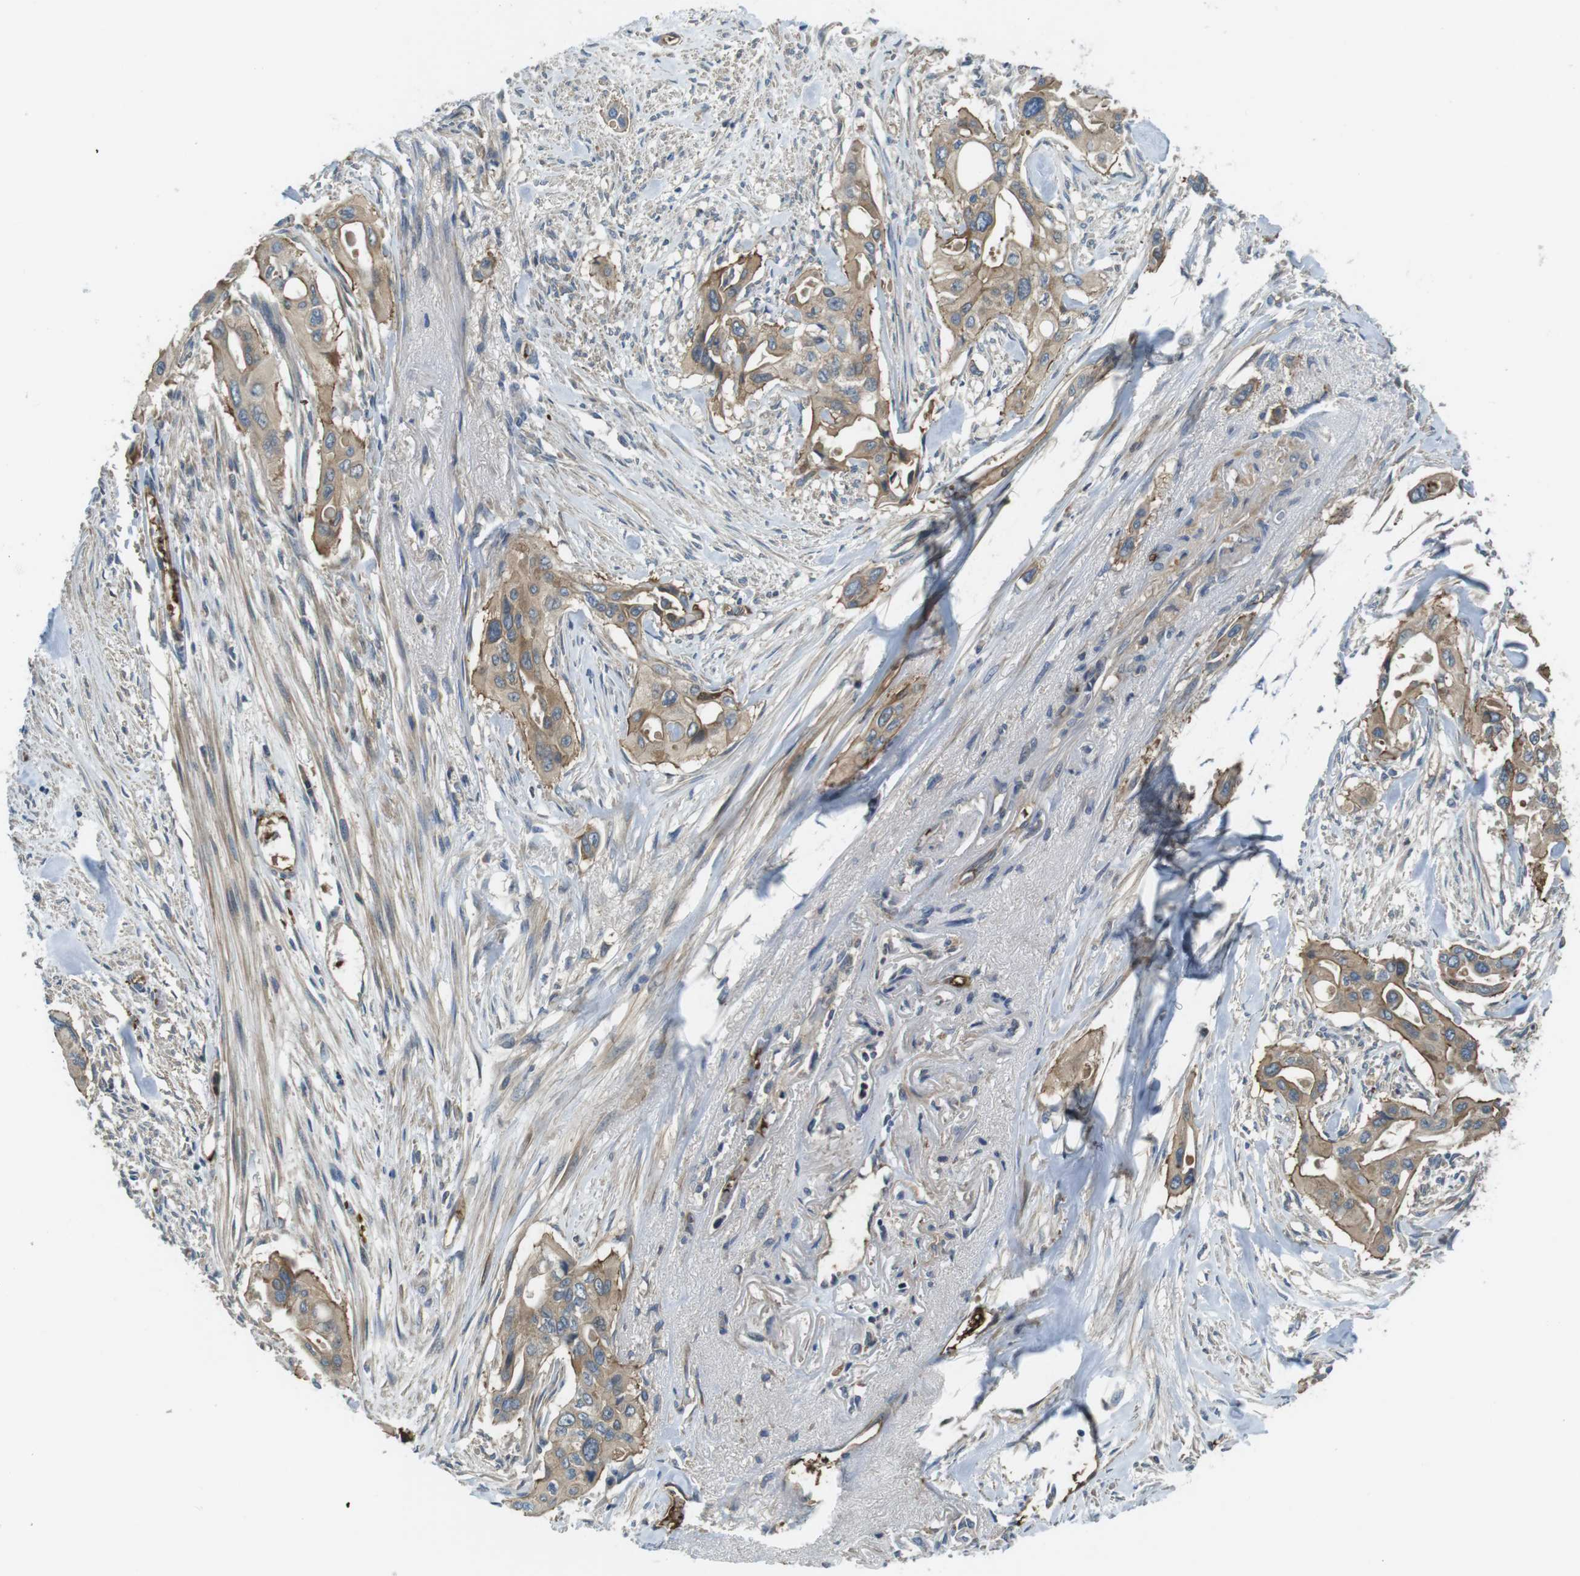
{"staining": {"intensity": "moderate", "quantity": ">75%", "location": "cytoplasmic/membranous"}, "tissue": "pancreatic cancer", "cell_type": "Tumor cells", "image_type": "cancer", "snomed": [{"axis": "morphology", "description": "Adenocarcinoma, NOS"}, {"axis": "topography", "description": "Pancreas"}], "caption": "A photomicrograph showing moderate cytoplasmic/membranous positivity in approximately >75% of tumor cells in pancreatic cancer (adenocarcinoma), as visualized by brown immunohistochemical staining.", "gene": "LRRC3B", "patient": {"sex": "male", "age": 77}}